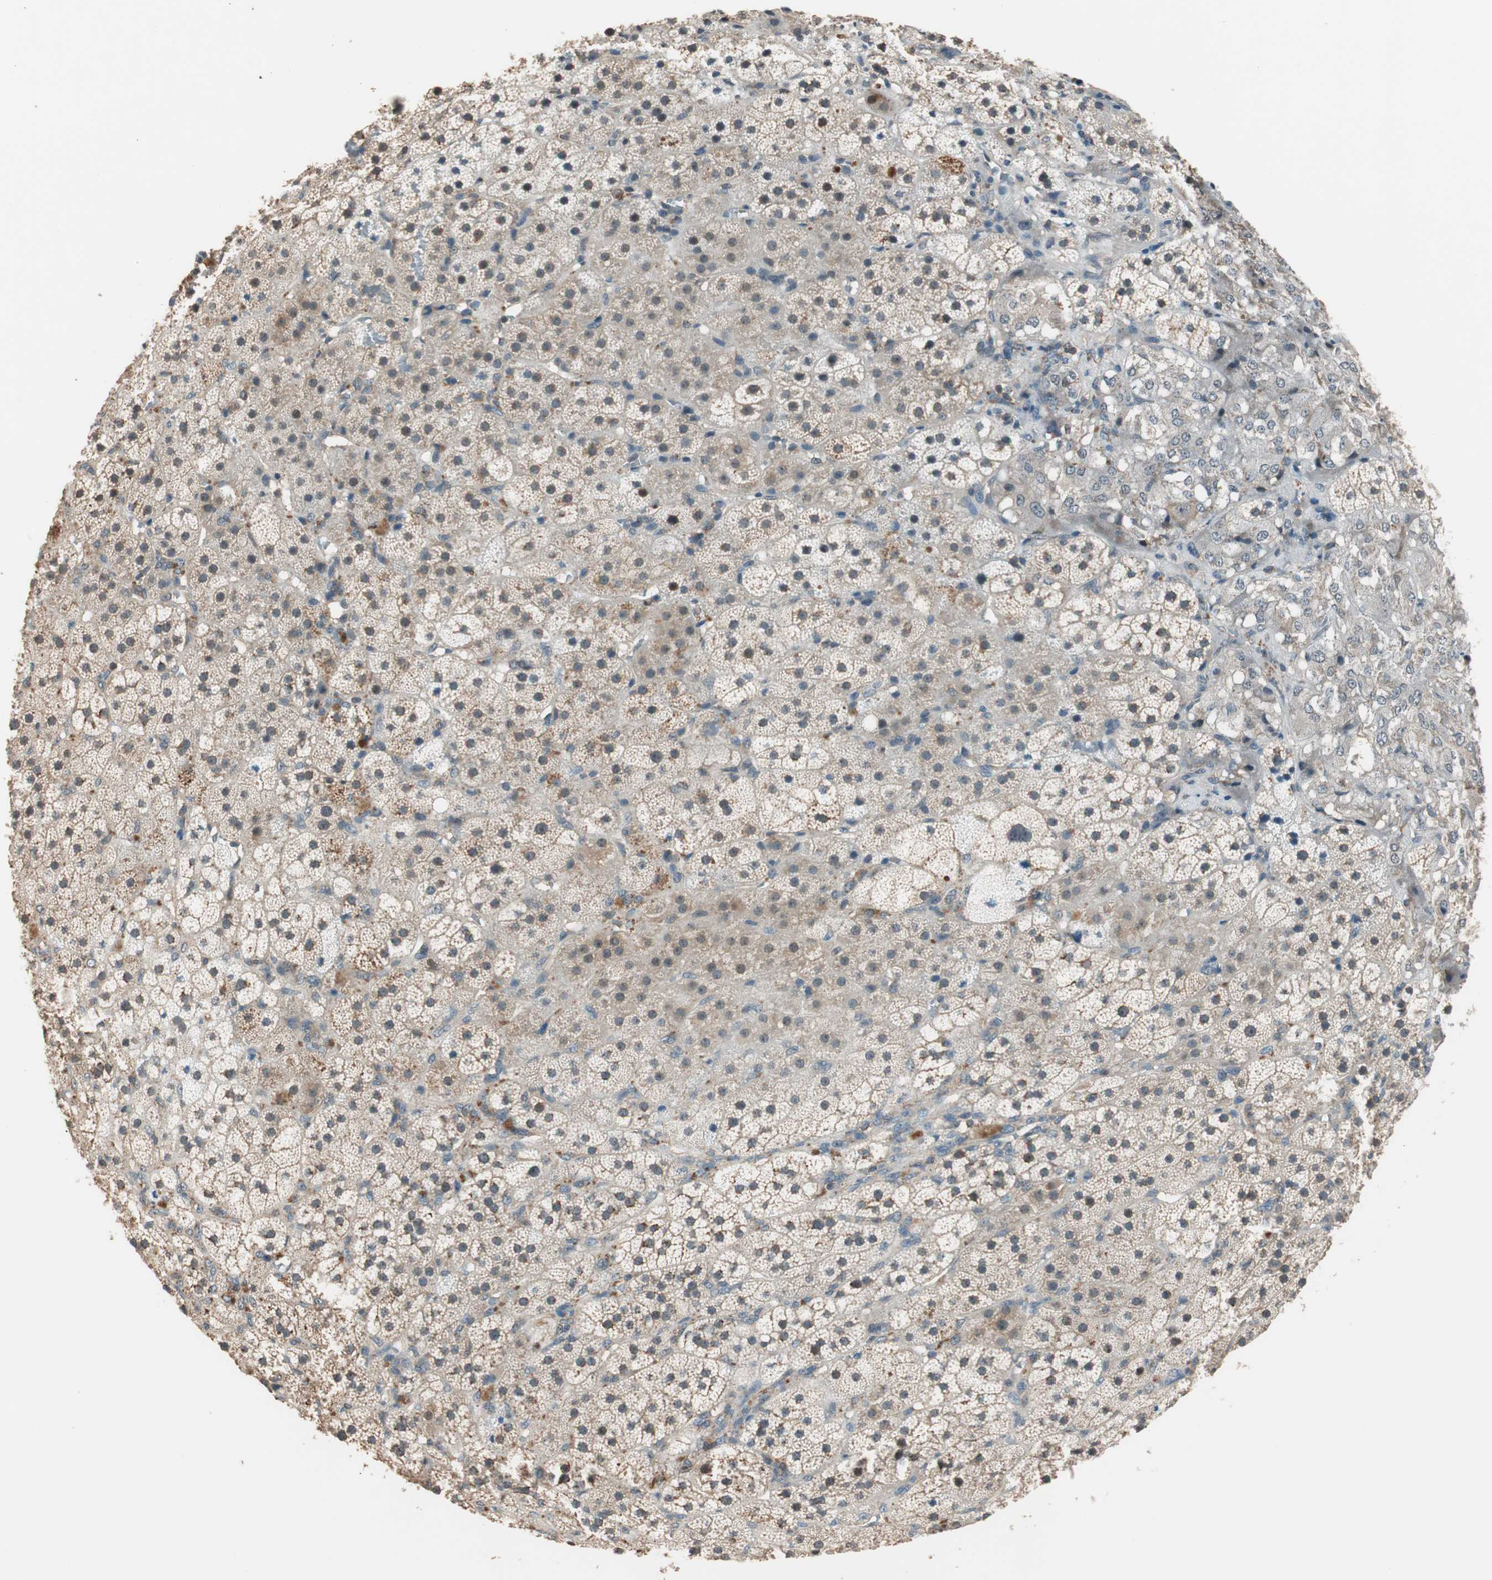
{"staining": {"intensity": "weak", "quantity": "<25%", "location": "nuclear"}, "tissue": "adrenal gland", "cell_type": "Glandular cells", "image_type": "normal", "snomed": [{"axis": "morphology", "description": "Normal tissue, NOS"}, {"axis": "topography", "description": "Adrenal gland"}], "caption": "Micrograph shows no significant protein expression in glandular cells of normal adrenal gland.", "gene": "TRIM21", "patient": {"sex": "female", "age": 44}}